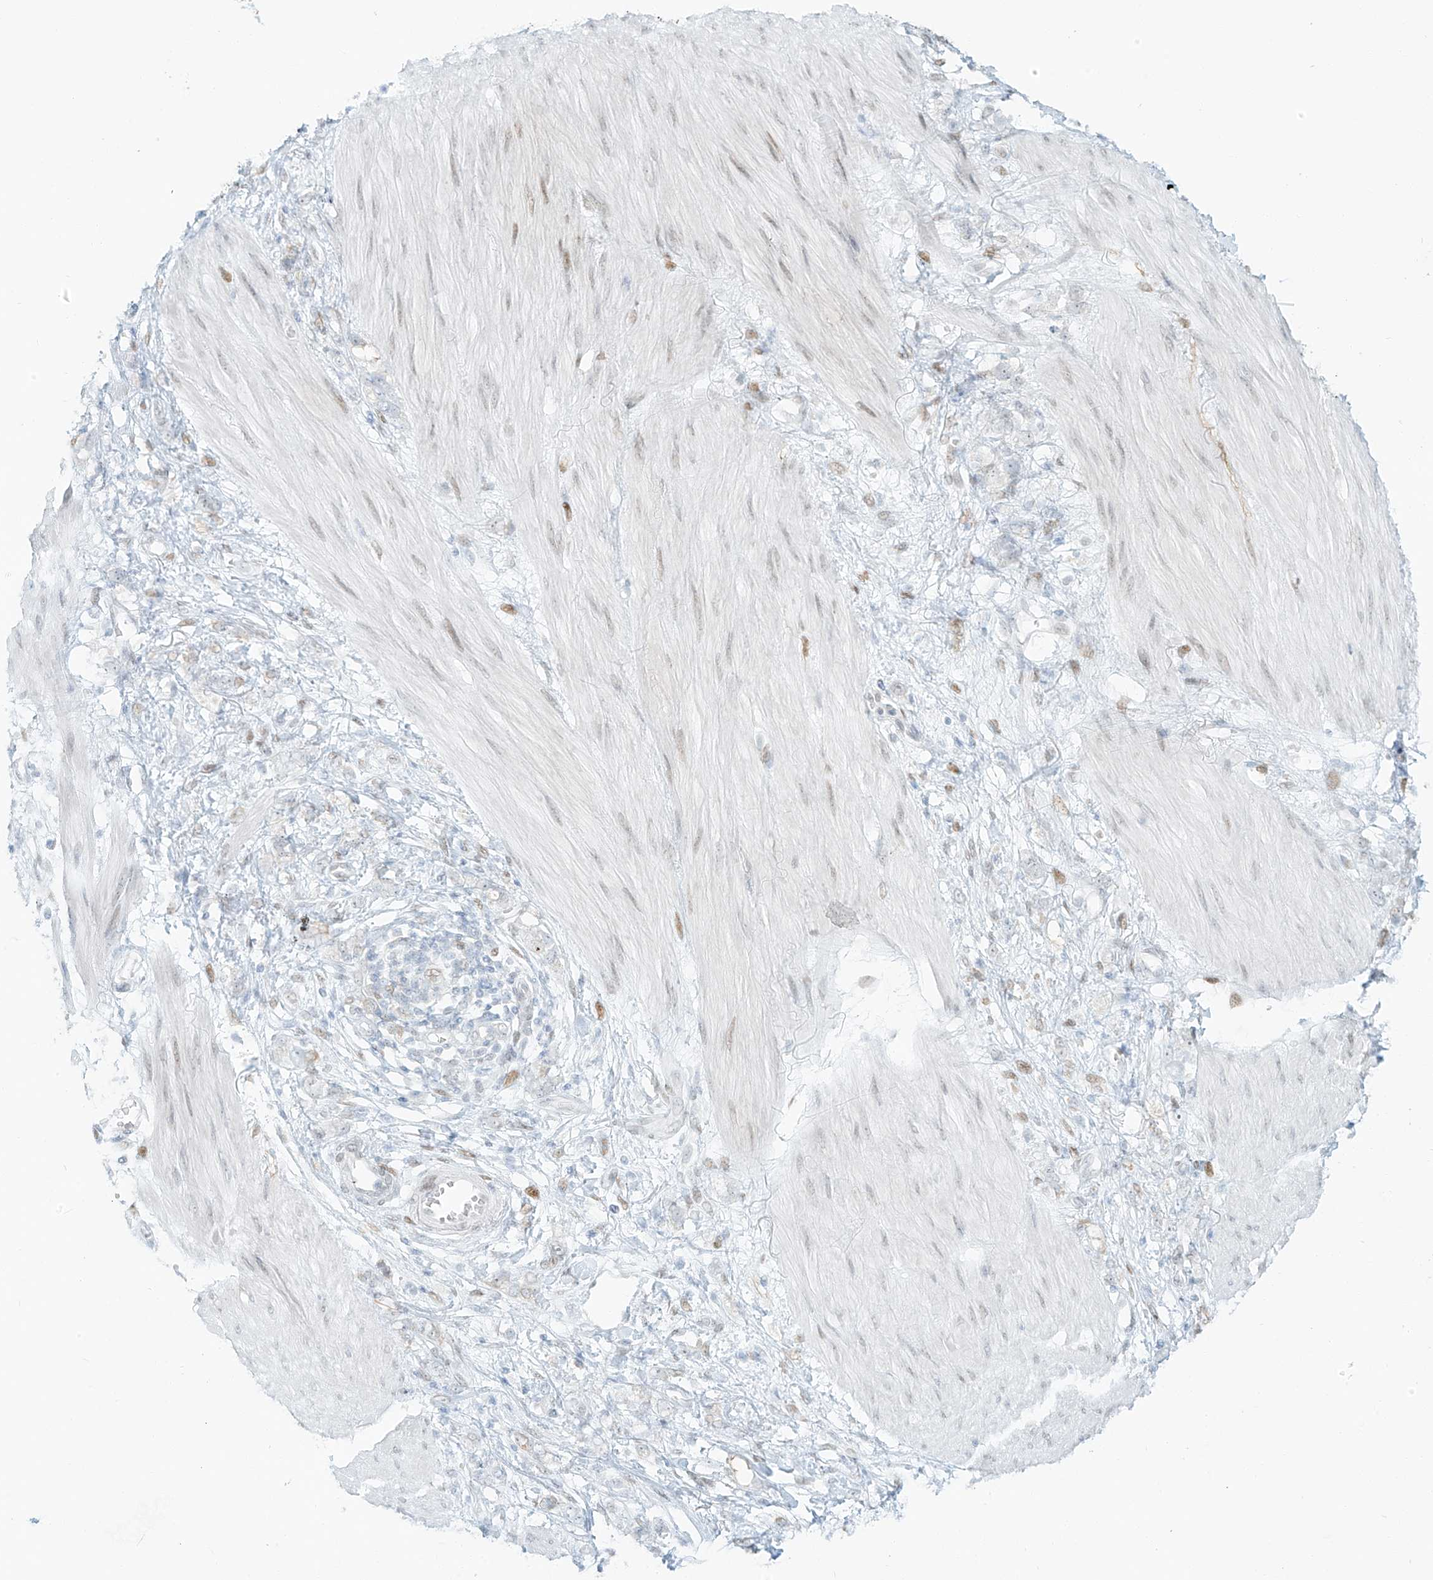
{"staining": {"intensity": "negative", "quantity": "none", "location": "none"}, "tissue": "stomach cancer", "cell_type": "Tumor cells", "image_type": "cancer", "snomed": [{"axis": "morphology", "description": "Adenocarcinoma, NOS"}, {"axis": "topography", "description": "Stomach"}], "caption": "Immunohistochemistry micrograph of stomach cancer stained for a protein (brown), which displays no staining in tumor cells.", "gene": "ZNF774", "patient": {"sex": "female", "age": 76}}